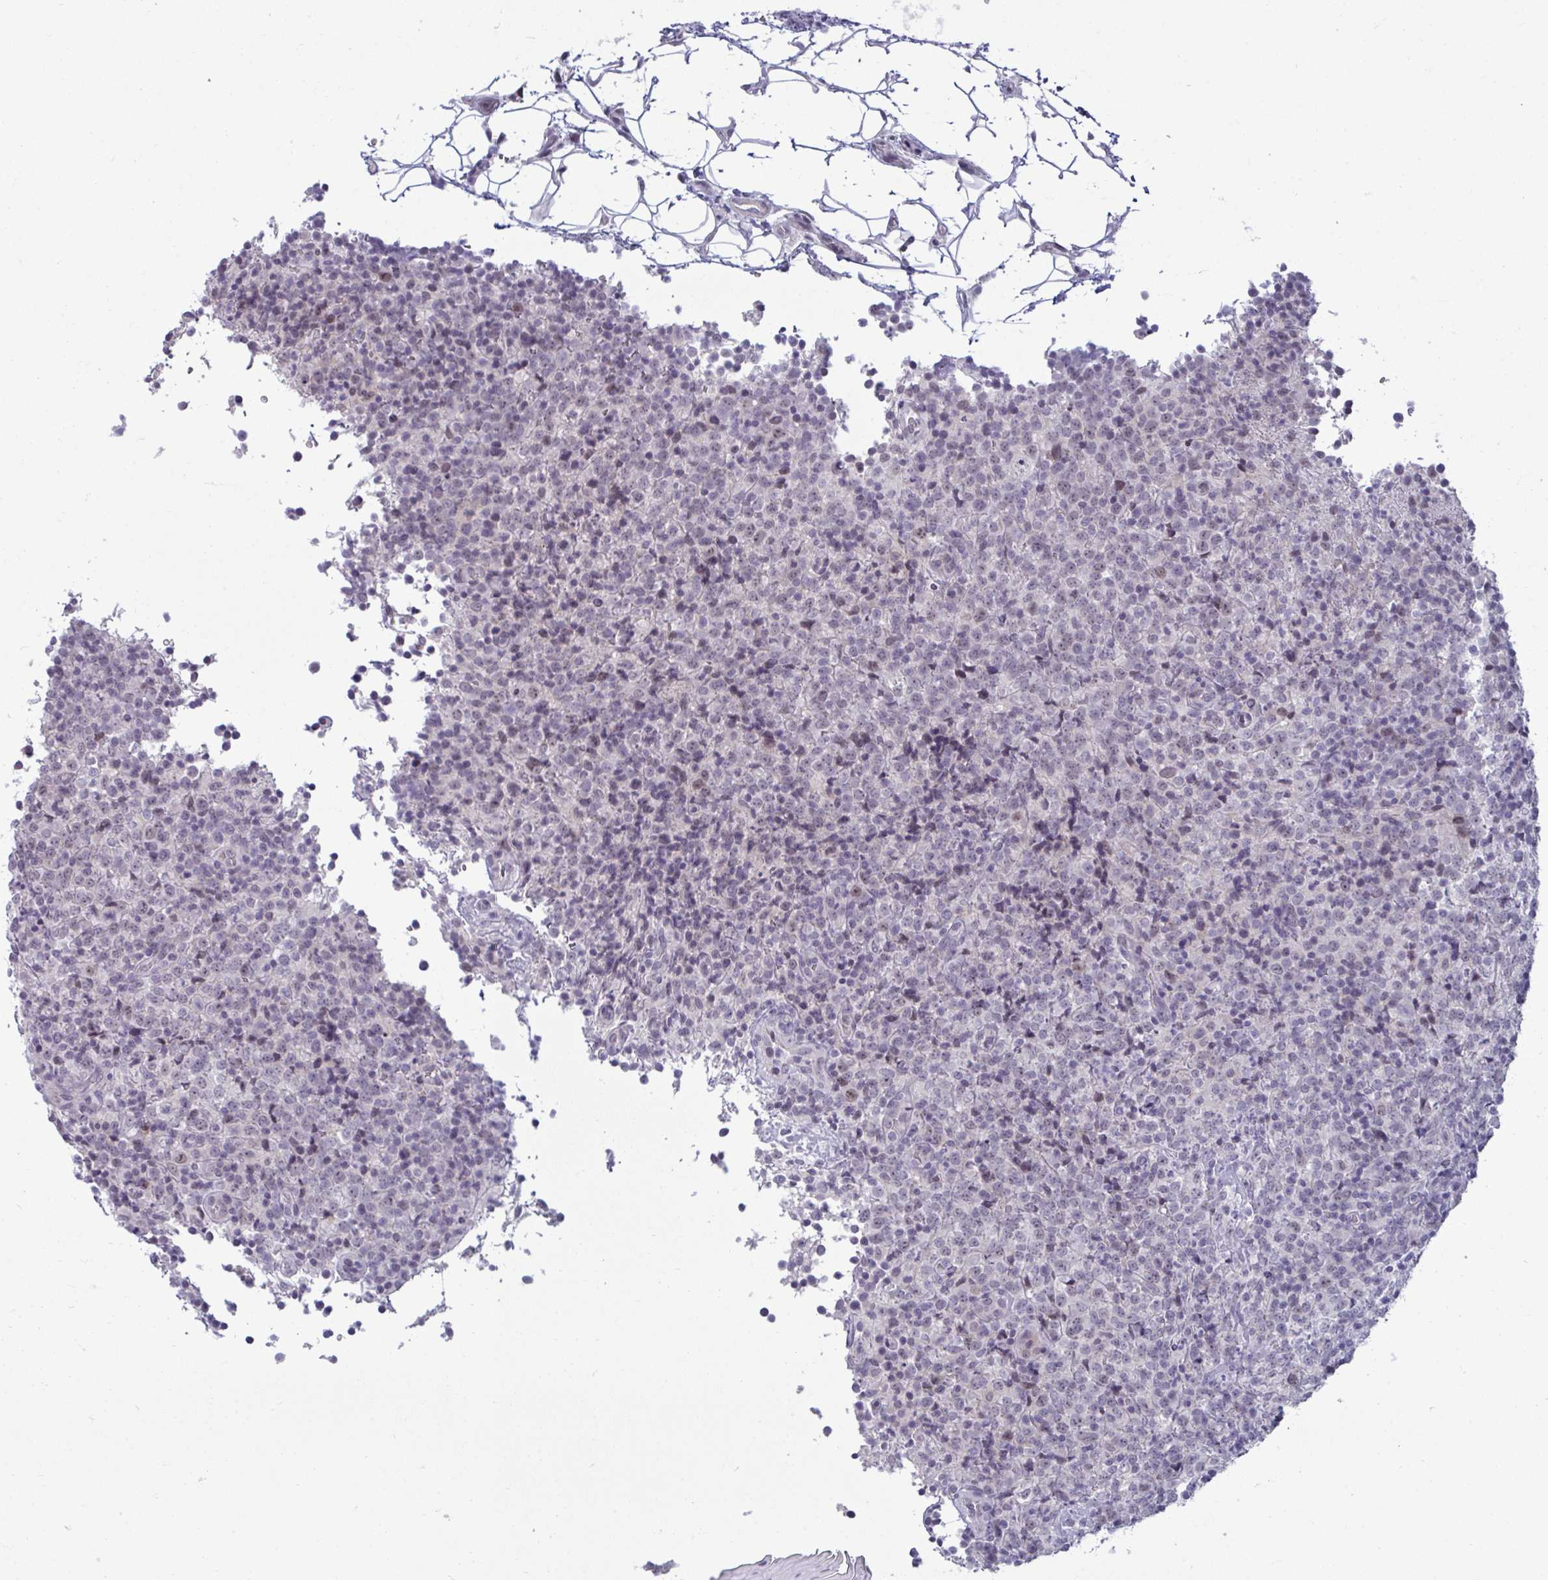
{"staining": {"intensity": "negative", "quantity": "none", "location": "none"}, "tissue": "lymphoma", "cell_type": "Tumor cells", "image_type": "cancer", "snomed": [{"axis": "morphology", "description": "Malignant lymphoma, non-Hodgkin's type, High grade"}, {"axis": "topography", "description": "Lymph node"}], "caption": "Immunohistochemistry histopathology image of lymphoma stained for a protein (brown), which demonstrates no positivity in tumor cells.", "gene": "RNASEH1", "patient": {"sex": "male", "age": 54}}